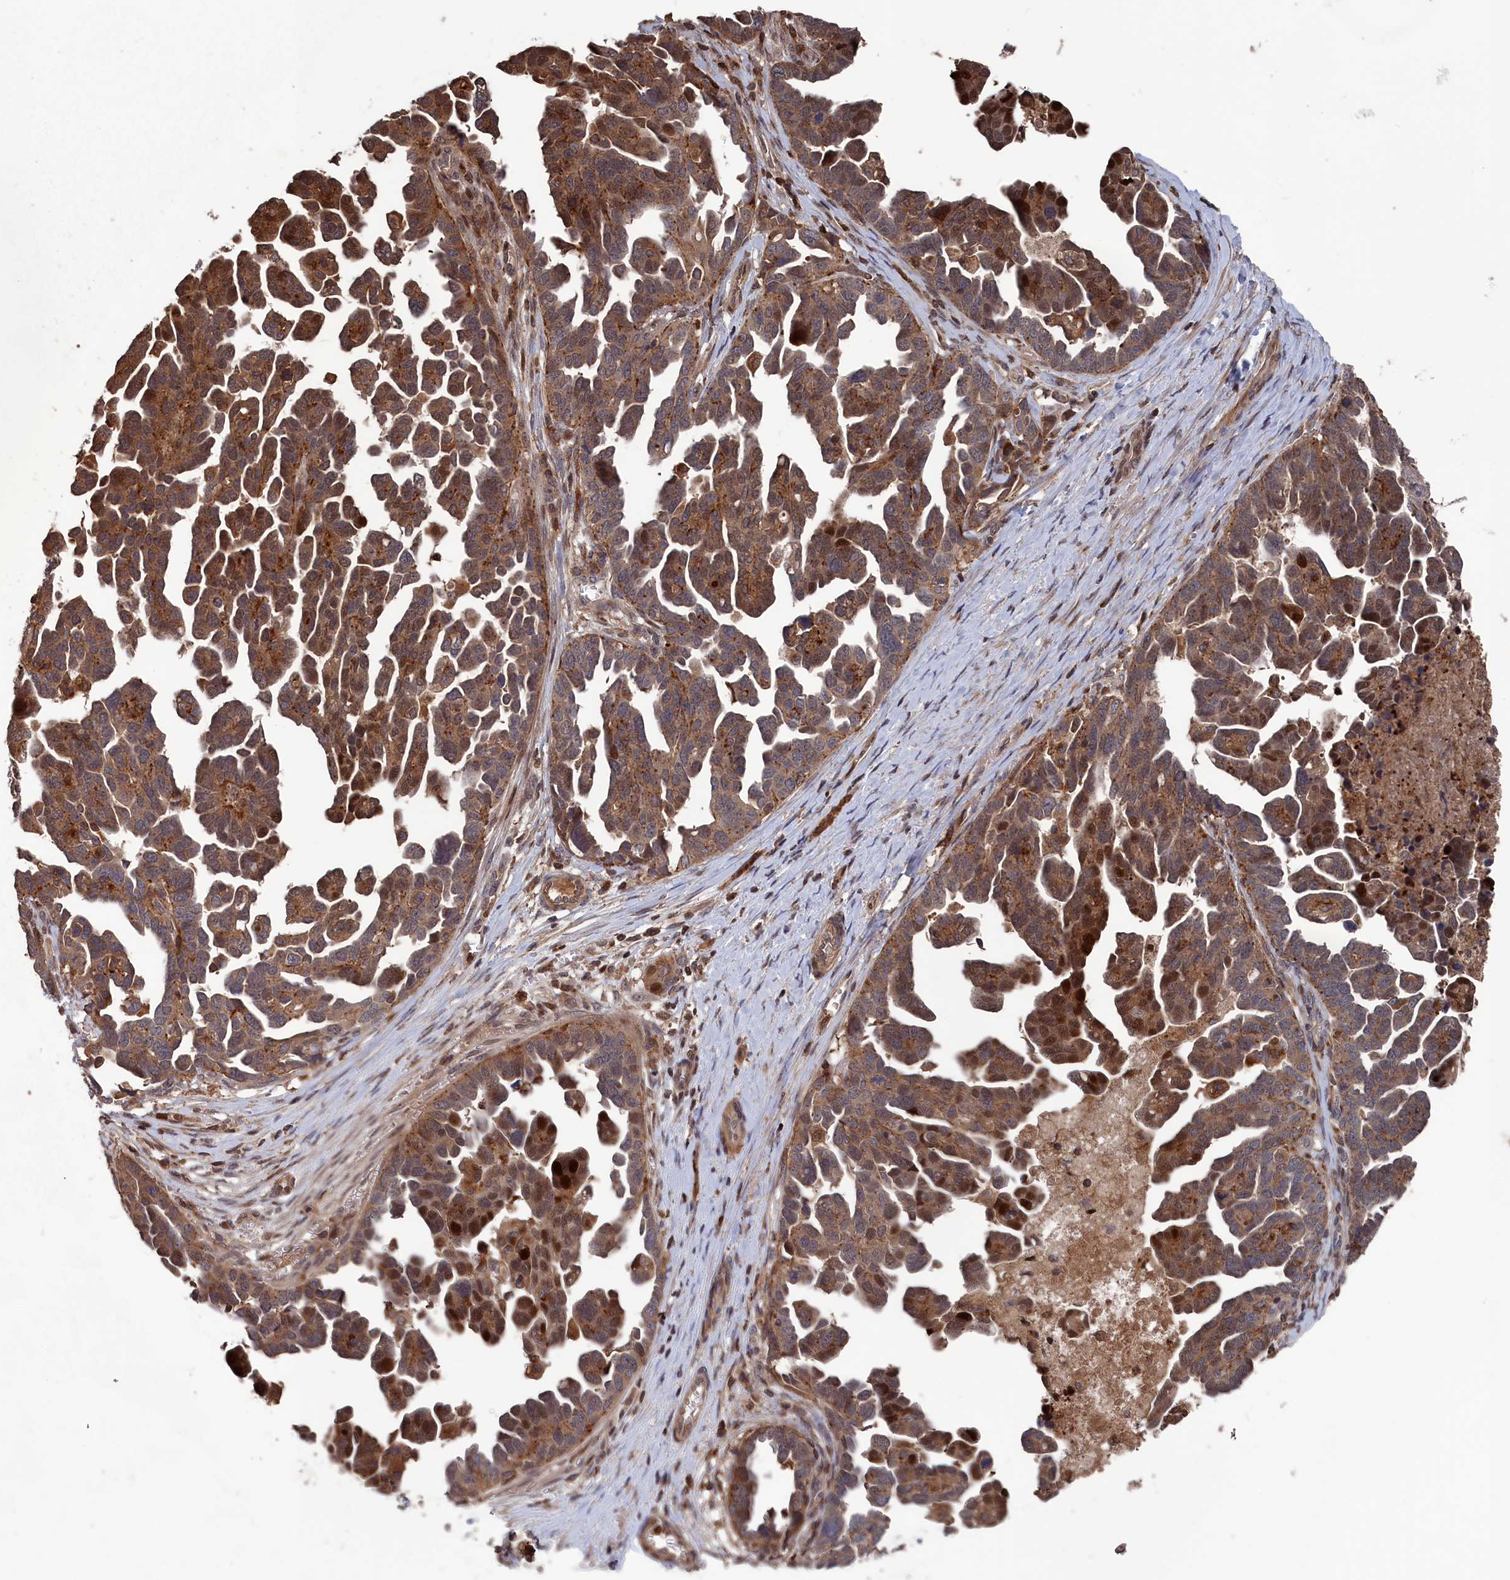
{"staining": {"intensity": "moderate", "quantity": ">75%", "location": "cytoplasmic/membranous,nuclear"}, "tissue": "ovarian cancer", "cell_type": "Tumor cells", "image_type": "cancer", "snomed": [{"axis": "morphology", "description": "Cystadenocarcinoma, serous, NOS"}, {"axis": "topography", "description": "Ovary"}], "caption": "Moderate cytoplasmic/membranous and nuclear staining for a protein is present in approximately >75% of tumor cells of ovarian cancer using immunohistochemistry (IHC).", "gene": "PLA2G15", "patient": {"sex": "female", "age": 54}}